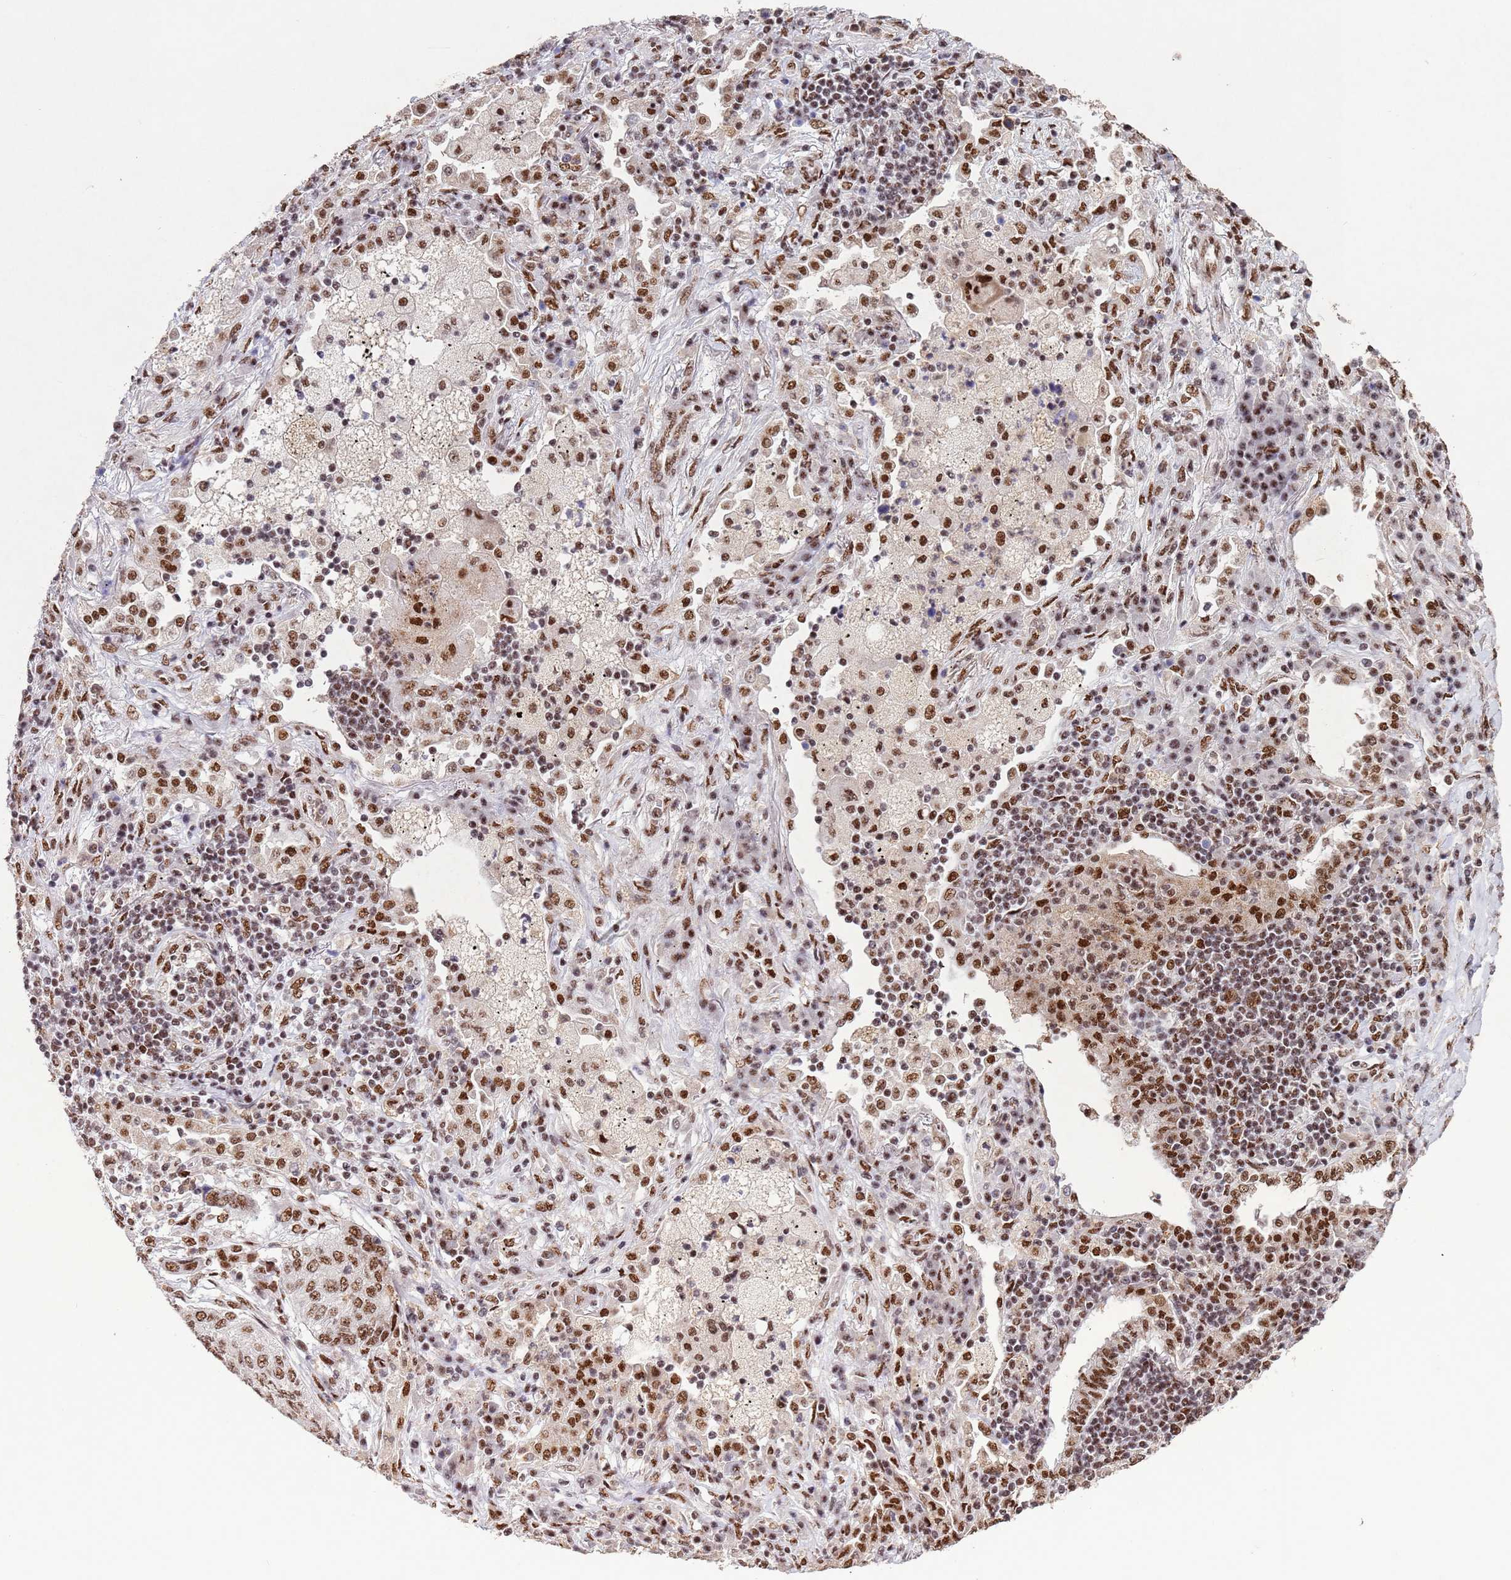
{"staining": {"intensity": "moderate", "quantity": ">75%", "location": "nuclear"}, "tissue": "lung cancer", "cell_type": "Tumor cells", "image_type": "cancer", "snomed": [{"axis": "morphology", "description": "Squamous cell carcinoma, NOS"}, {"axis": "topography", "description": "Lung"}], "caption": "Tumor cells reveal medium levels of moderate nuclear expression in approximately >75% of cells in squamous cell carcinoma (lung).", "gene": "ESF1", "patient": {"sex": "female", "age": 63}}